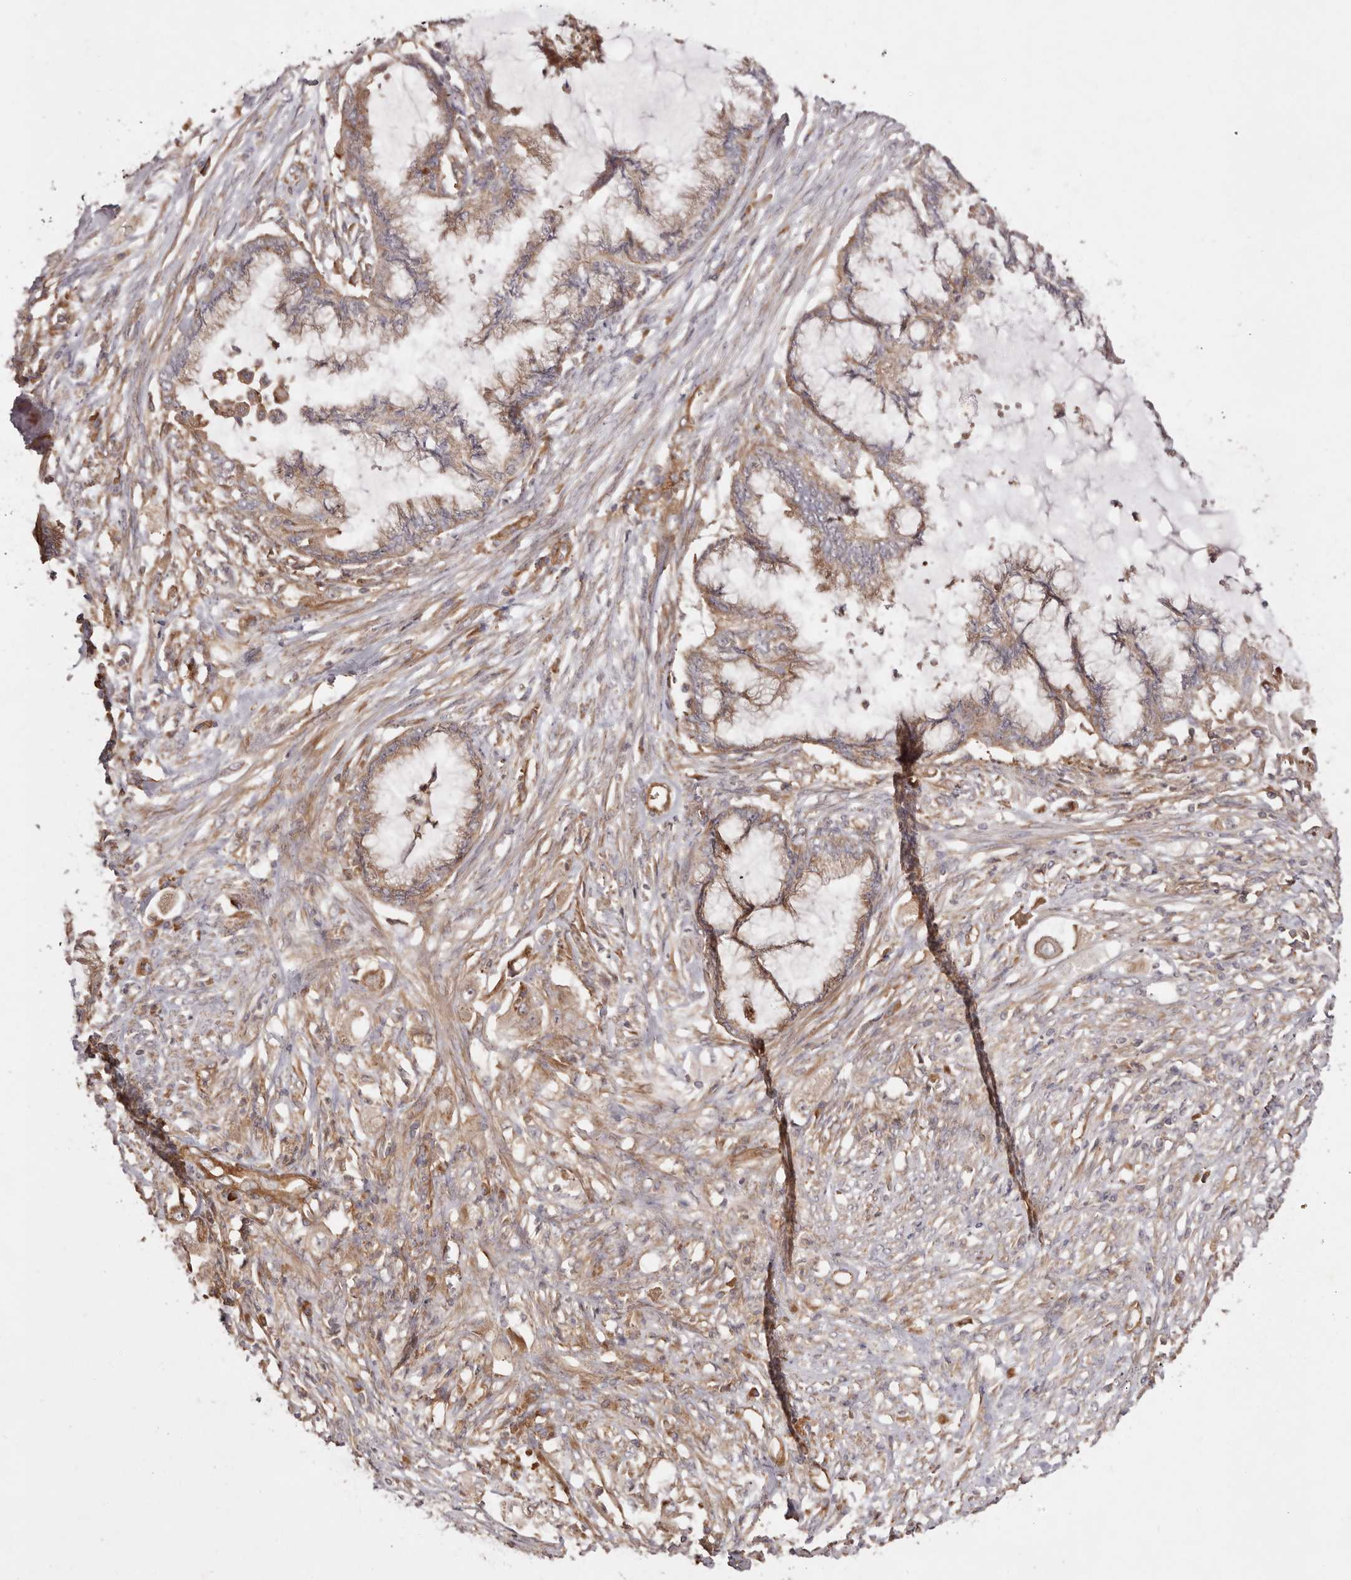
{"staining": {"intensity": "moderate", "quantity": ">75%", "location": "cytoplasmic/membranous"}, "tissue": "endometrial cancer", "cell_type": "Tumor cells", "image_type": "cancer", "snomed": [{"axis": "morphology", "description": "Adenocarcinoma, NOS"}, {"axis": "topography", "description": "Endometrium"}], "caption": "Immunohistochemical staining of human endometrial adenocarcinoma shows moderate cytoplasmic/membranous protein positivity in approximately >75% of tumor cells.", "gene": "RPS6", "patient": {"sex": "female", "age": 86}}